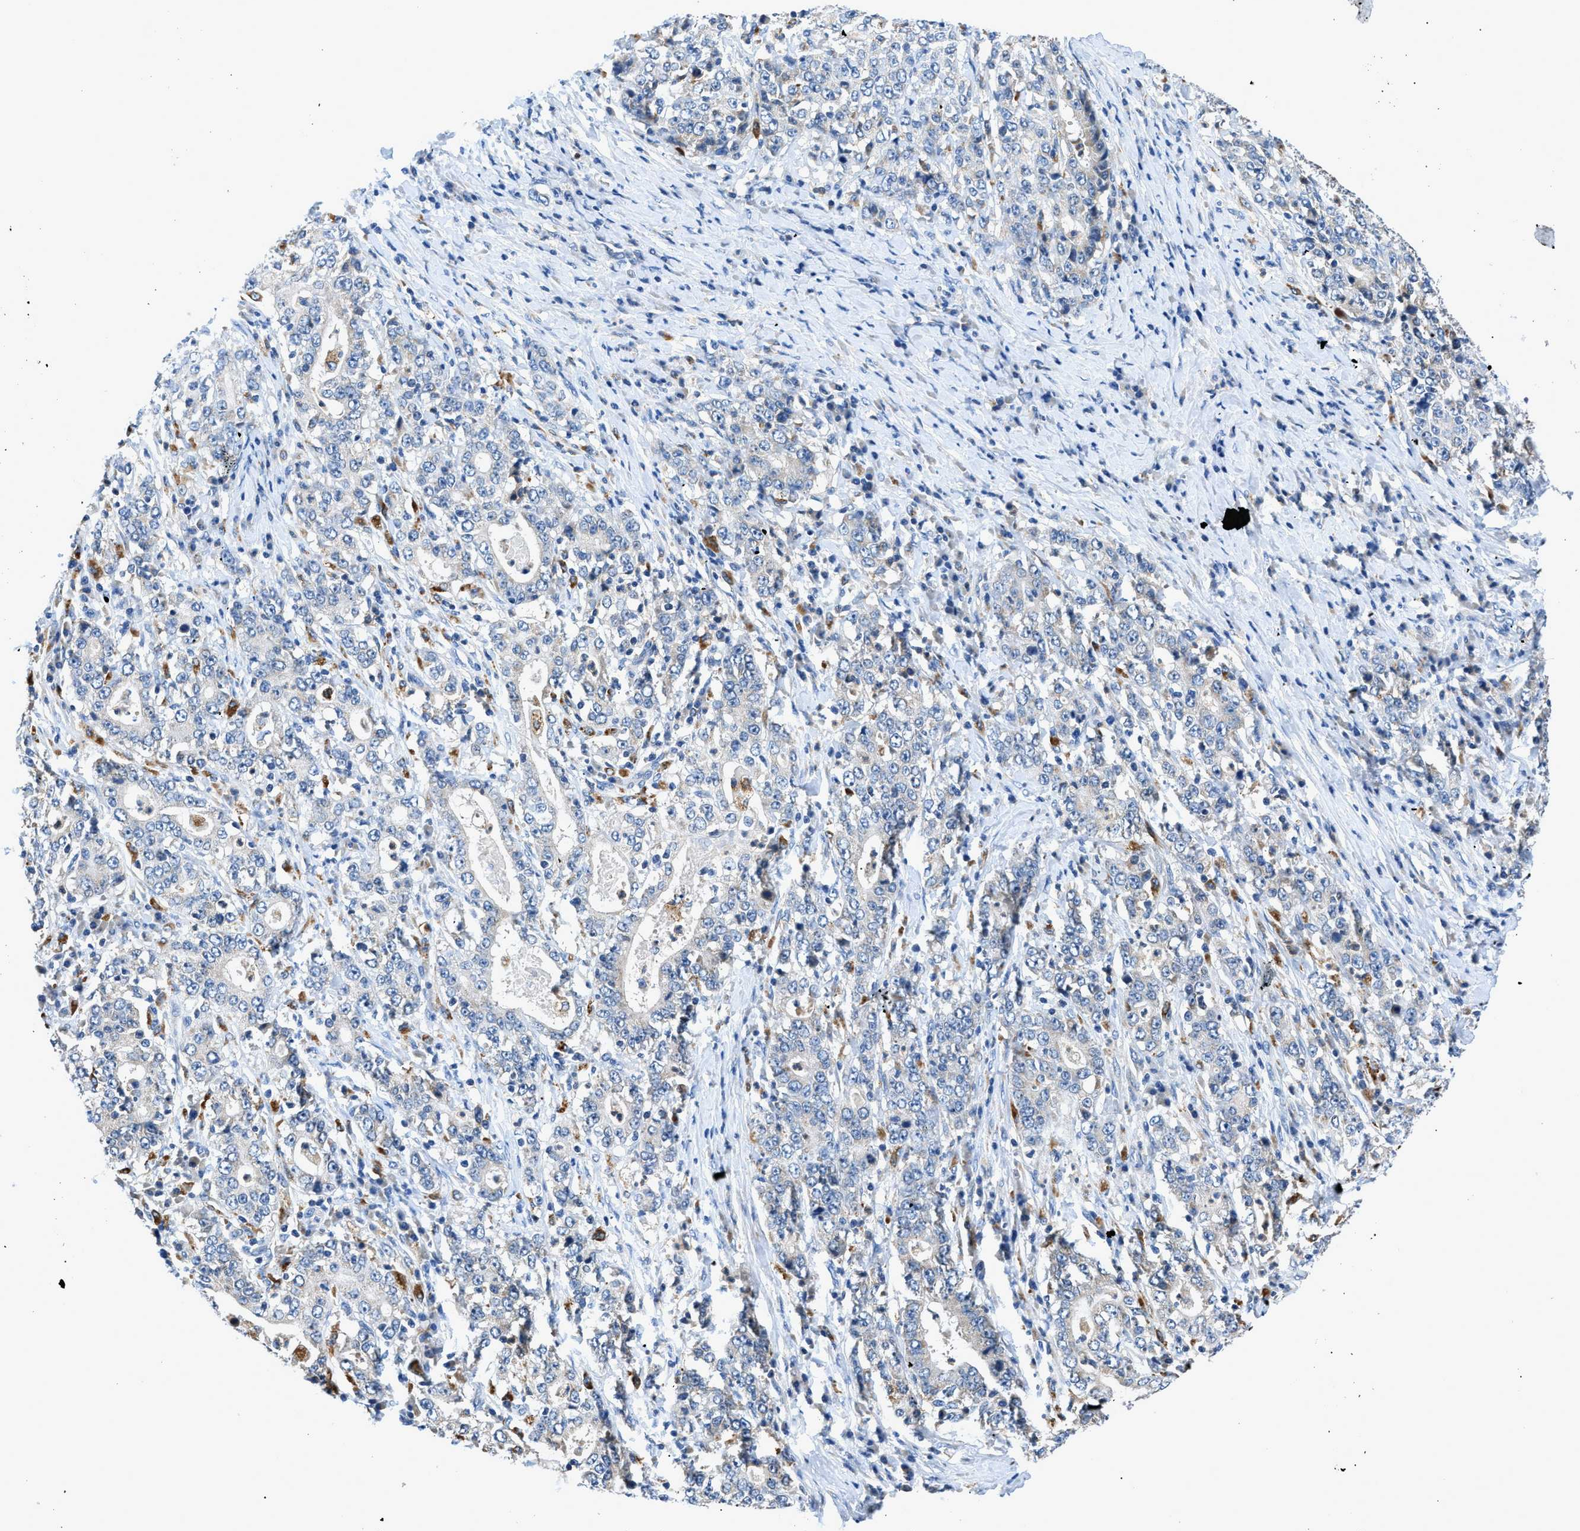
{"staining": {"intensity": "negative", "quantity": "none", "location": "none"}, "tissue": "stomach cancer", "cell_type": "Tumor cells", "image_type": "cancer", "snomed": [{"axis": "morphology", "description": "Normal tissue, NOS"}, {"axis": "morphology", "description": "Adenocarcinoma, NOS"}, {"axis": "topography", "description": "Stomach, upper"}, {"axis": "topography", "description": "Stomach"}], "caption": "Immunohistochemistry of human stomach cancer displays no staining in tumor cells.", "gene": "ADGRE3", "patient": {"sex": "male", "age": 59}}